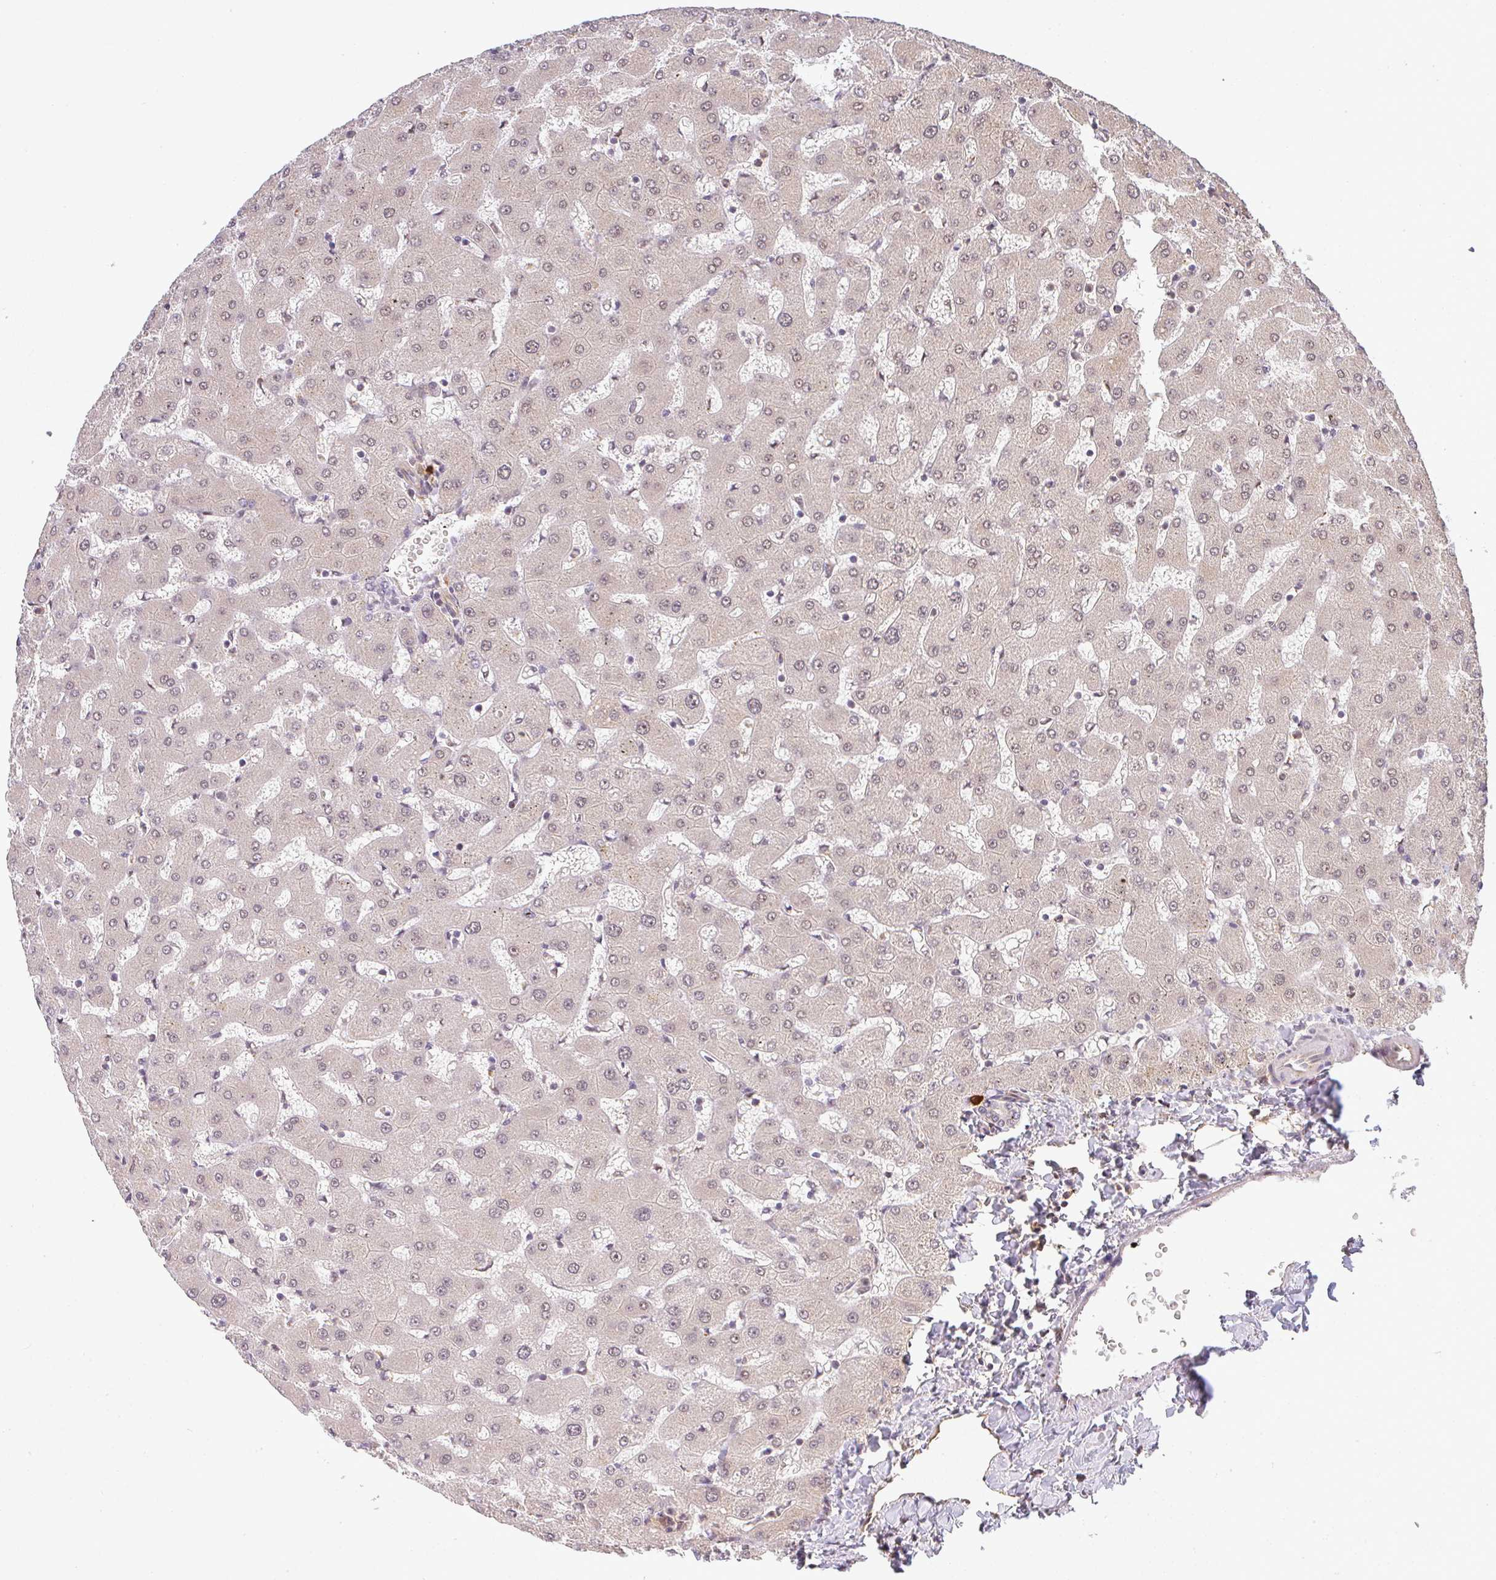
{"staining": {"intensity": "weak", "quantity": "<25%", "location": "nuclear"}, "tissue": "liver", "cell_type": "Cholangiocytes", "image_type": "normal", "snomed": [{"axis": "morphology", "description": "Normal tissue, NOS"}, {"axis": "topography", "description": "Liver"}], "caption": "IHC micrograph of unremarkable human liver stained for a protein (brown), which shows no positivity in cholangiocytes. (Brightfield microscopy of DAB immunohistochemistry at high magnification).", "gene": "FAM153A", "patient": {"sex": "female", "age": 63}}